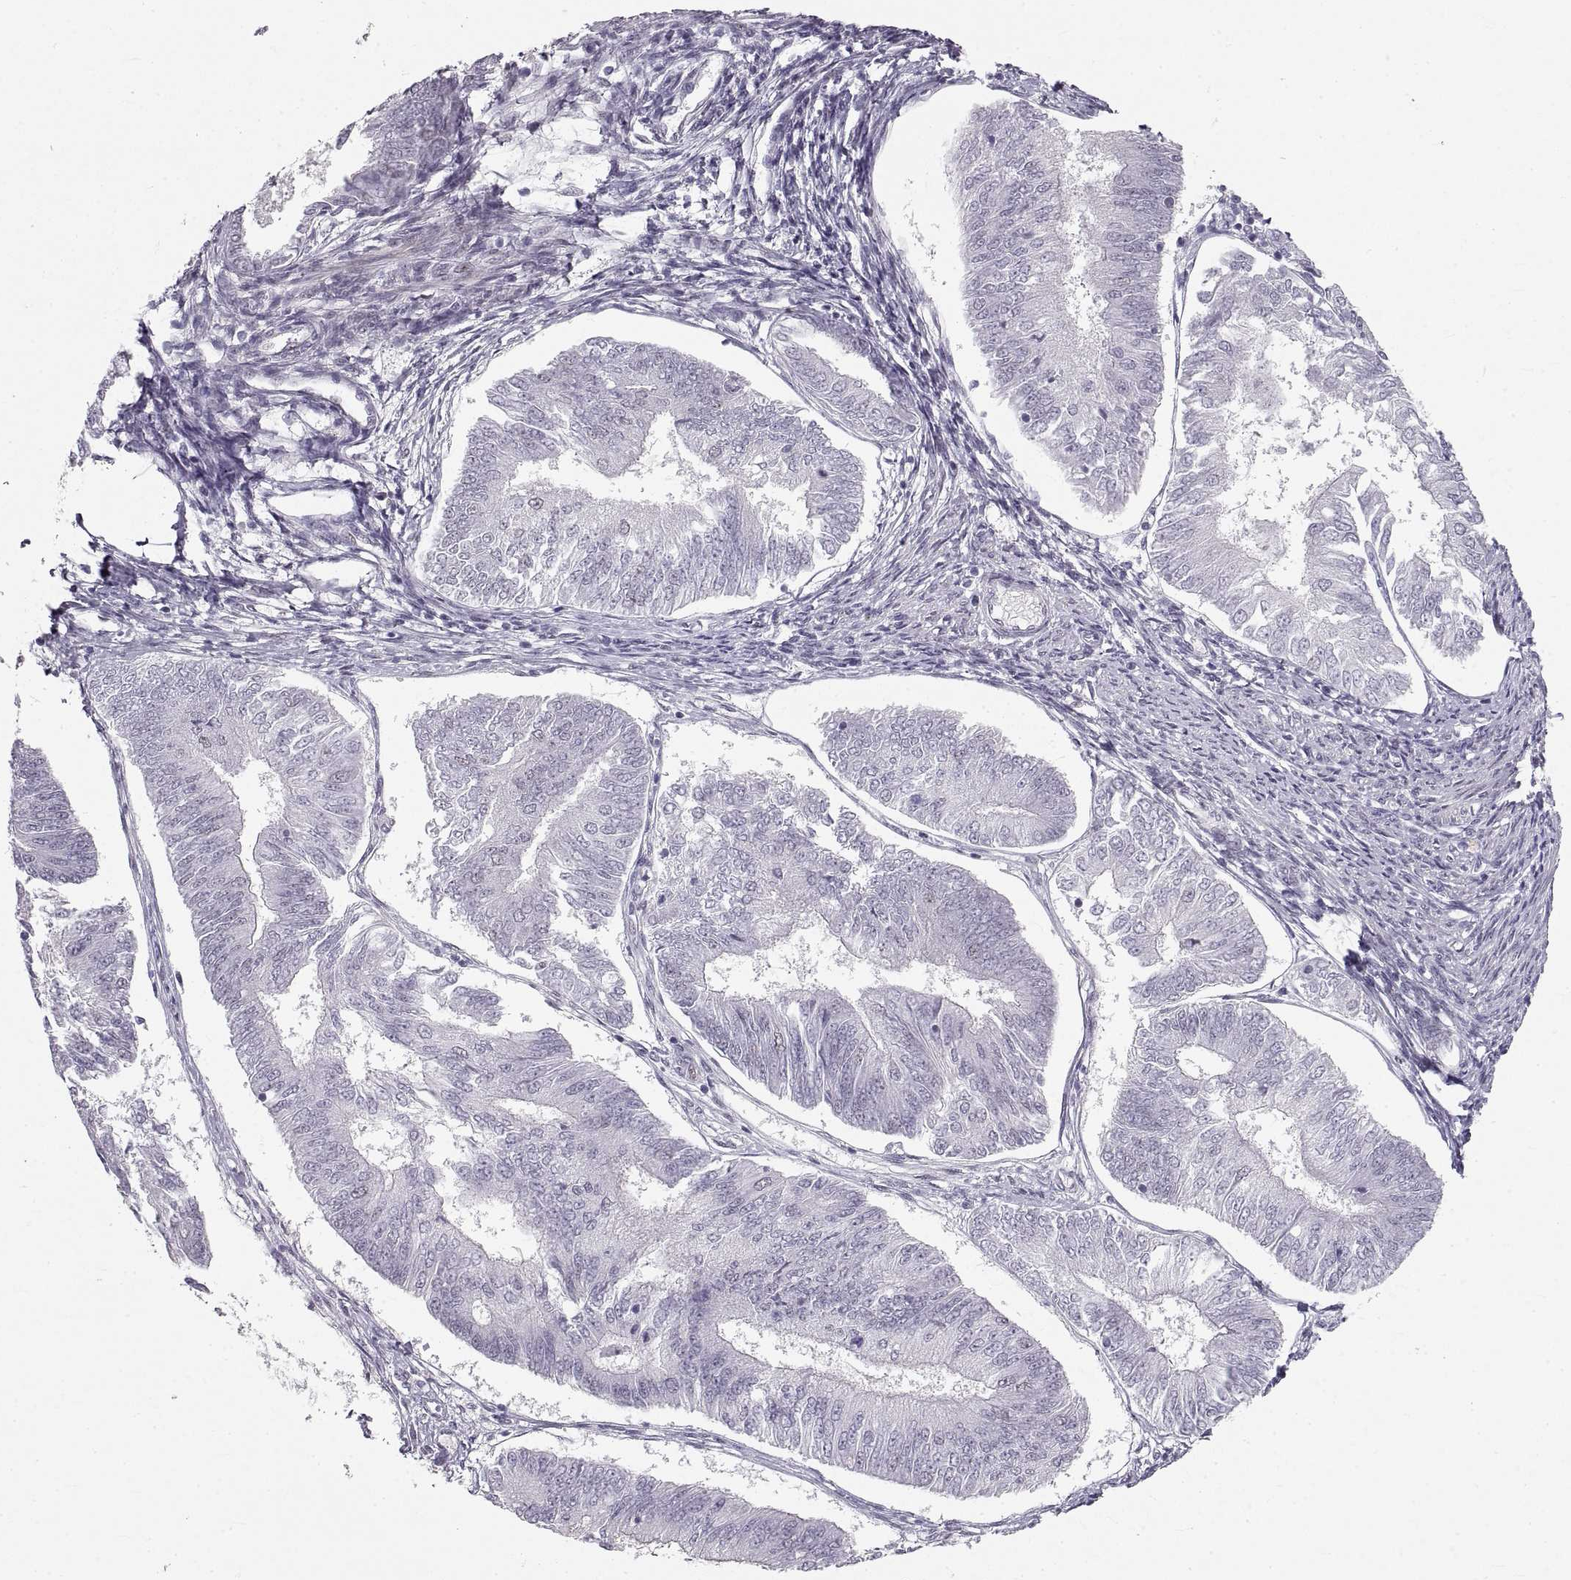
{"staining": {"intensity": "negative", "quantity": "none", "location": "none"}, "tissue": "endometrial cancer", "cell_type": "Tumor cells", "image_type": "cancer", "snomed": [{"axis": "morphology", "description": "Adenocarcinoma, NOS"}, {"axis": "topography", "description": "Endometrium"}], "caption": "This photomicrograph is of endometrial cancer stained with immunohistochemistry (IHC) to label a protein in brown with the nuclei are counter-stained blue. There is no staining in tumor cells.", "gene": "NANOS3", "patient": {"sex": "female", "age": 58}}